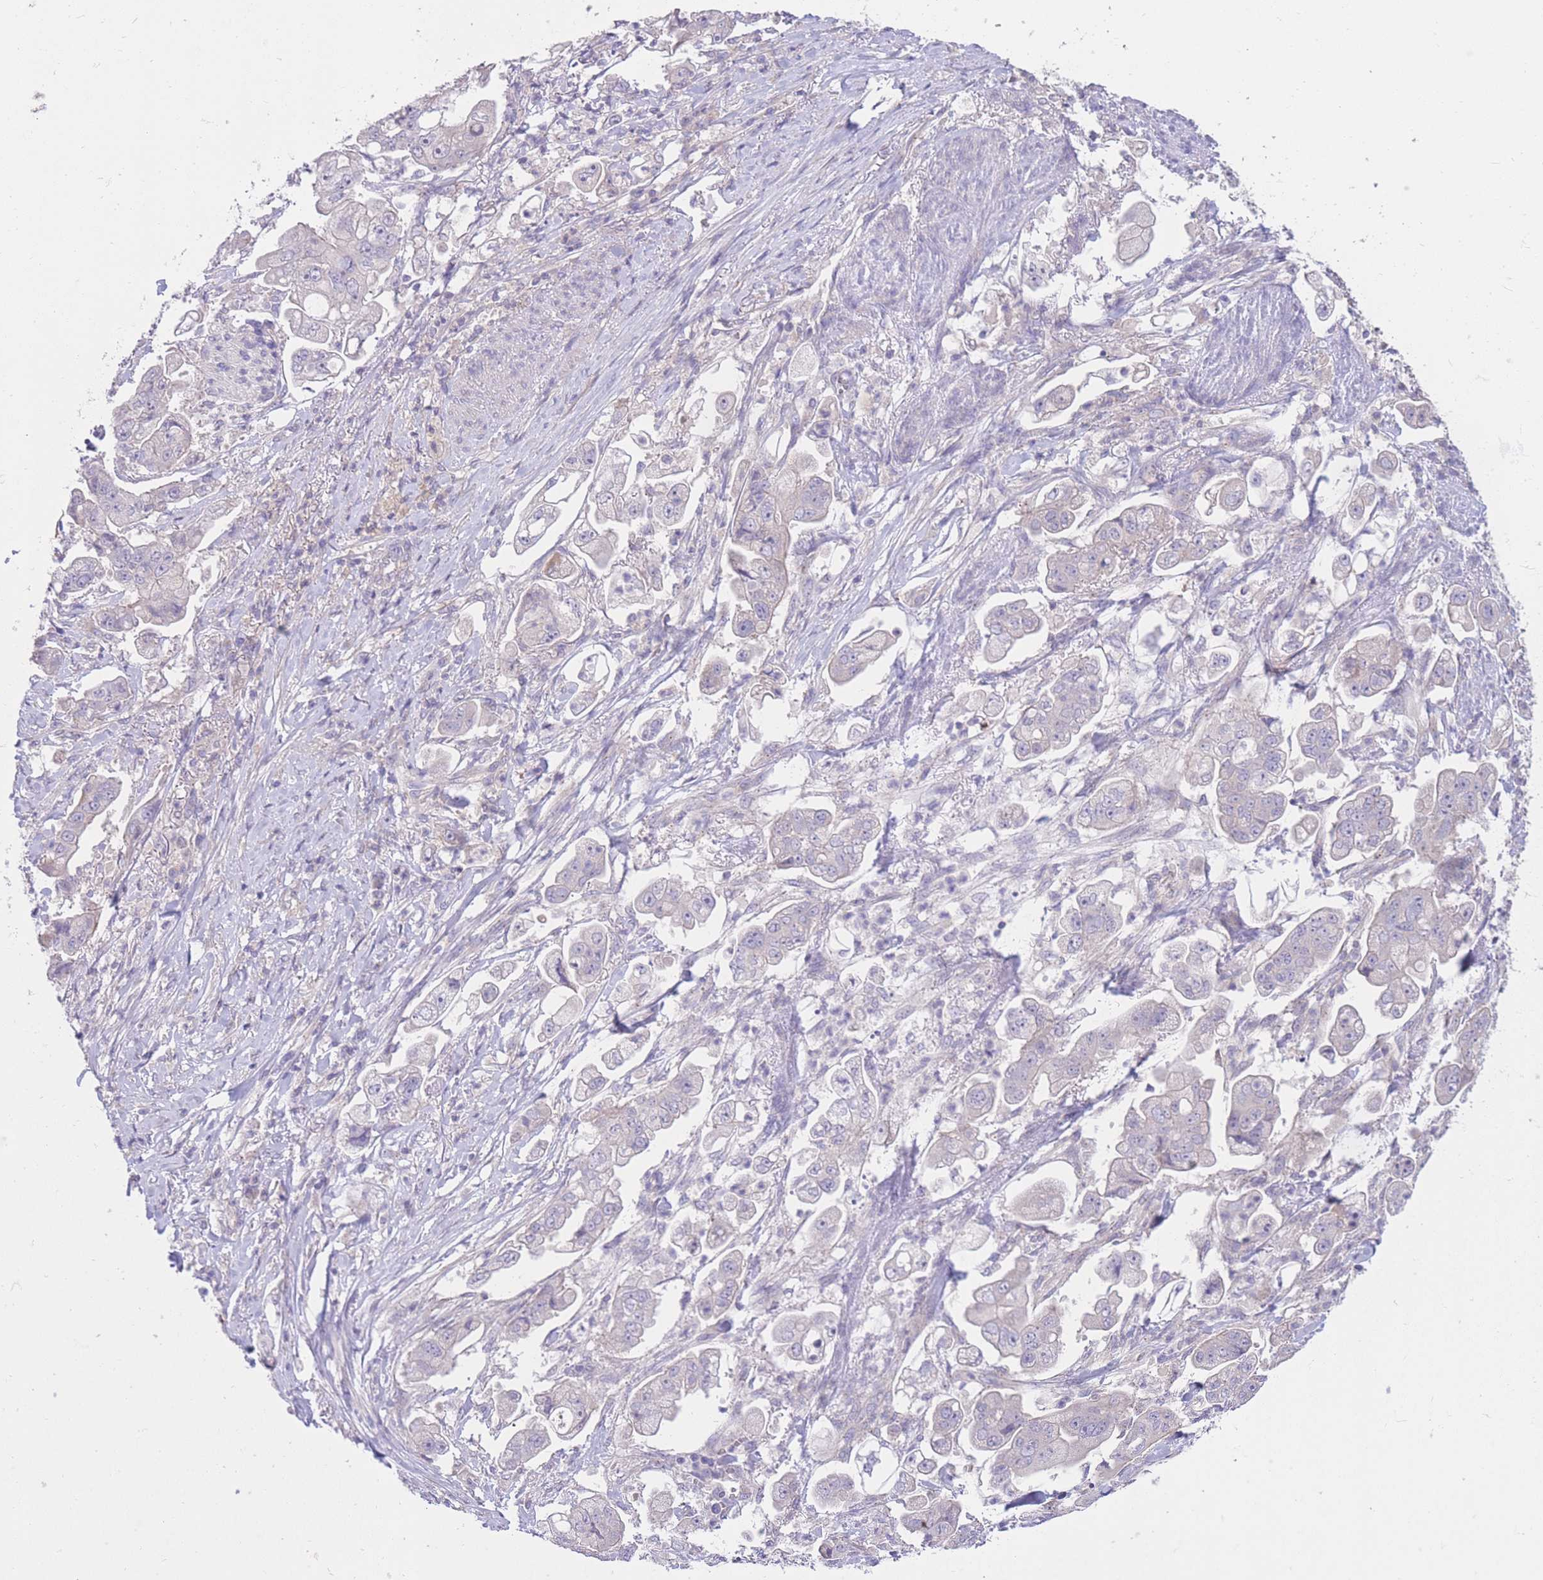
{"staining": {"intensity": "negative", "quantity": "none", "location": "none"}, "tissue": "stomach cancer", "cell_type": "Tumor cells", "image_type": "cancer", "snomed": [{"axis": "morphology", "description": "Adenocarcinoma, NOS"}, {"axis": "topography", "description": "Stomach"}], "caption": "An image of adenocarcinoma (stomach) stained for a protein demonstrates no brown staining in tumor cells.", "gene": "ALS2CL", "patient": {"sex": "male", "age": 62}}